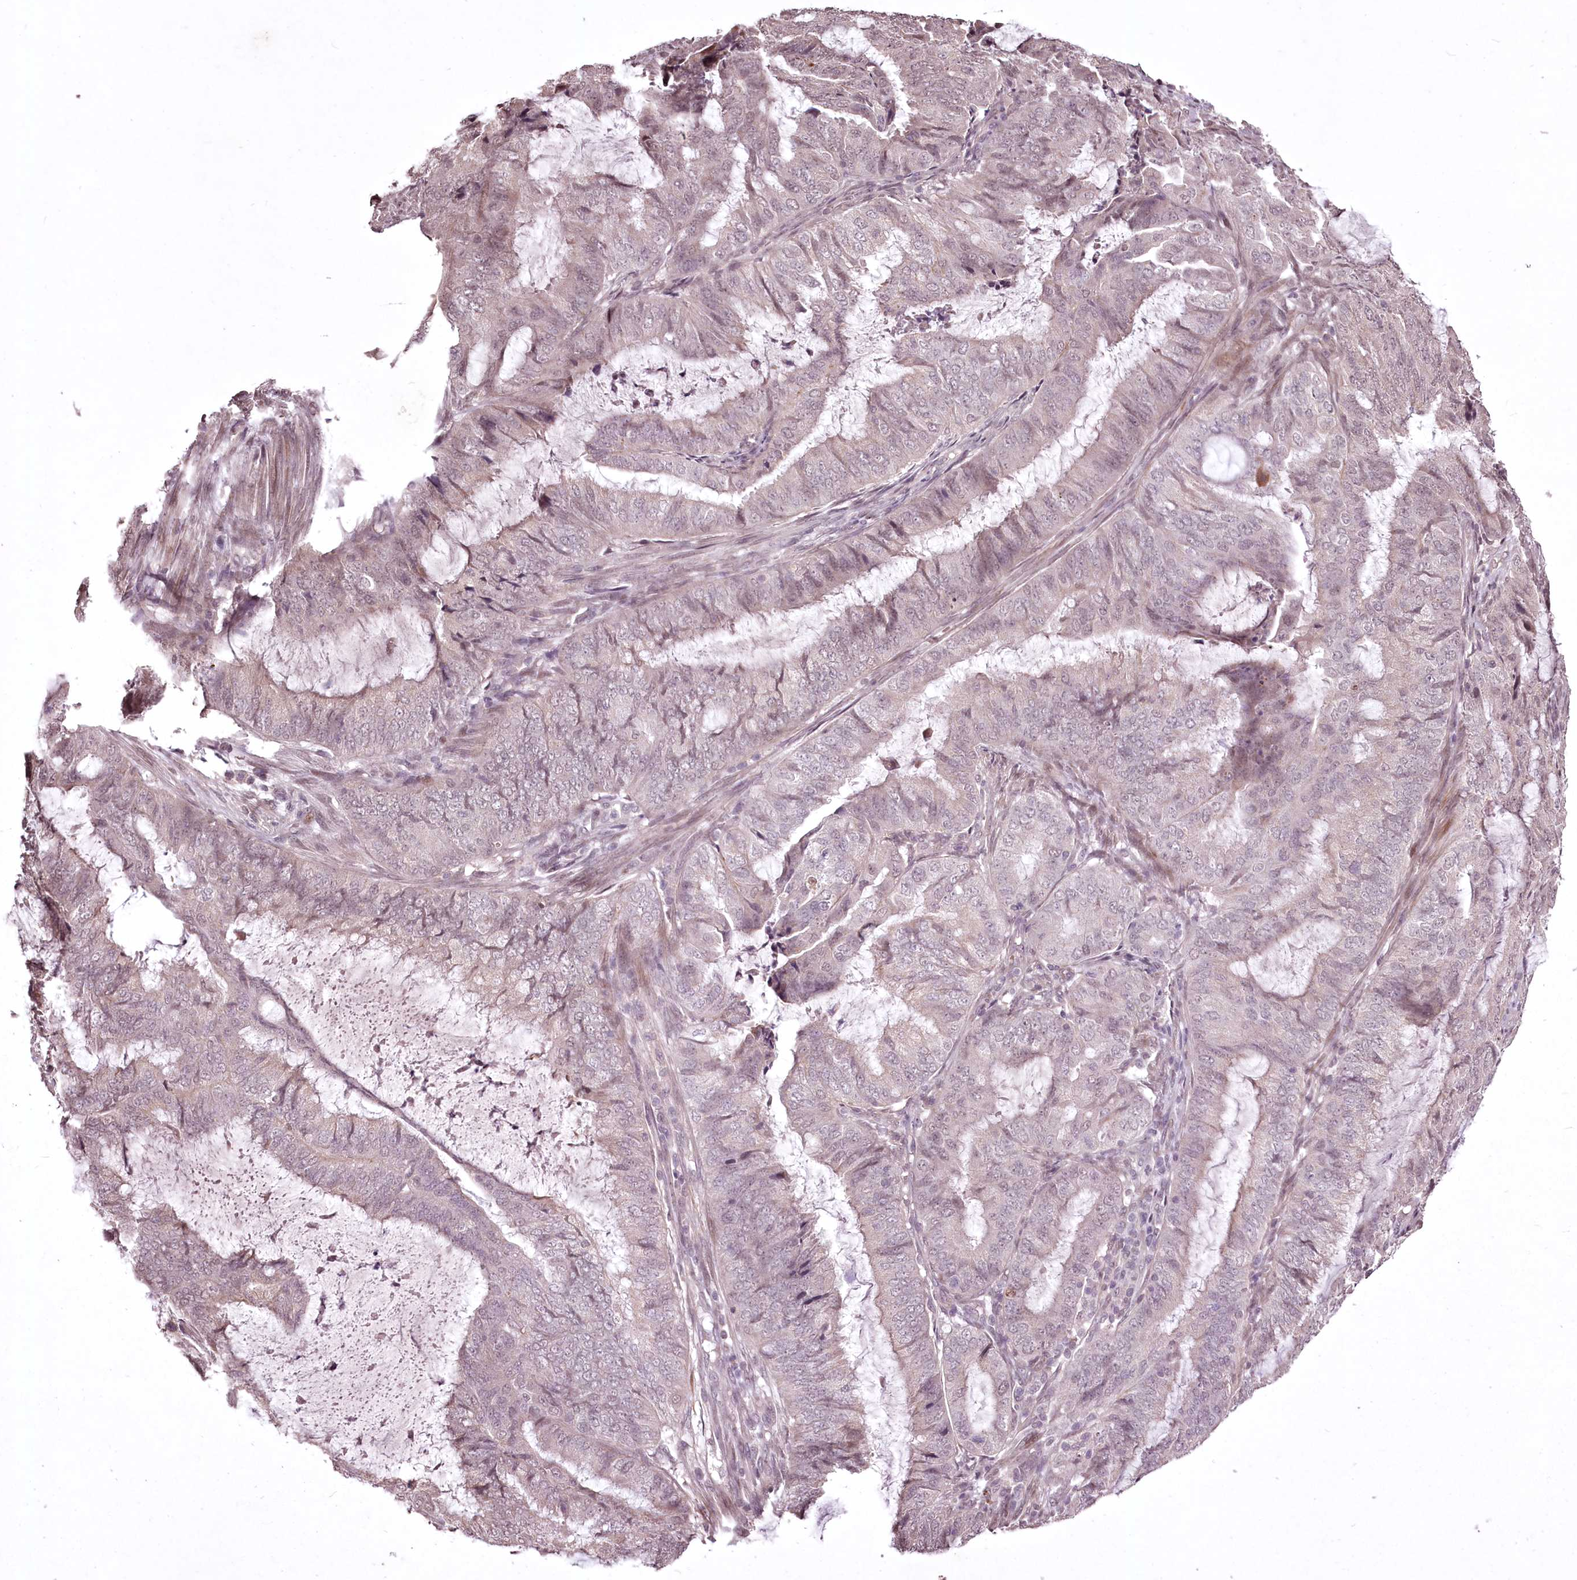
{"staining": {"intensity": "negative", "quantity": "none", "location": "none"}, "tissue": "endometrial cancer", "cell_type": "Tumor cells", "image_type": "cancer", "snomed": [{"axis": "morphology", "description": "Adenocarcinoma, NOS"}, {"axis": "topography", "description": "Endometrium"}], "caption": "Adenocarcinoma (endometrial) was stained to show a protein in brown. There is no significant expression in tumor cells. (DAB (3,3'-diaminobenzidine) immunohistochemistry (IHC), high magnification).", "gene": "ADRA1D", "patient": {"sex": "female", "age": 51}}